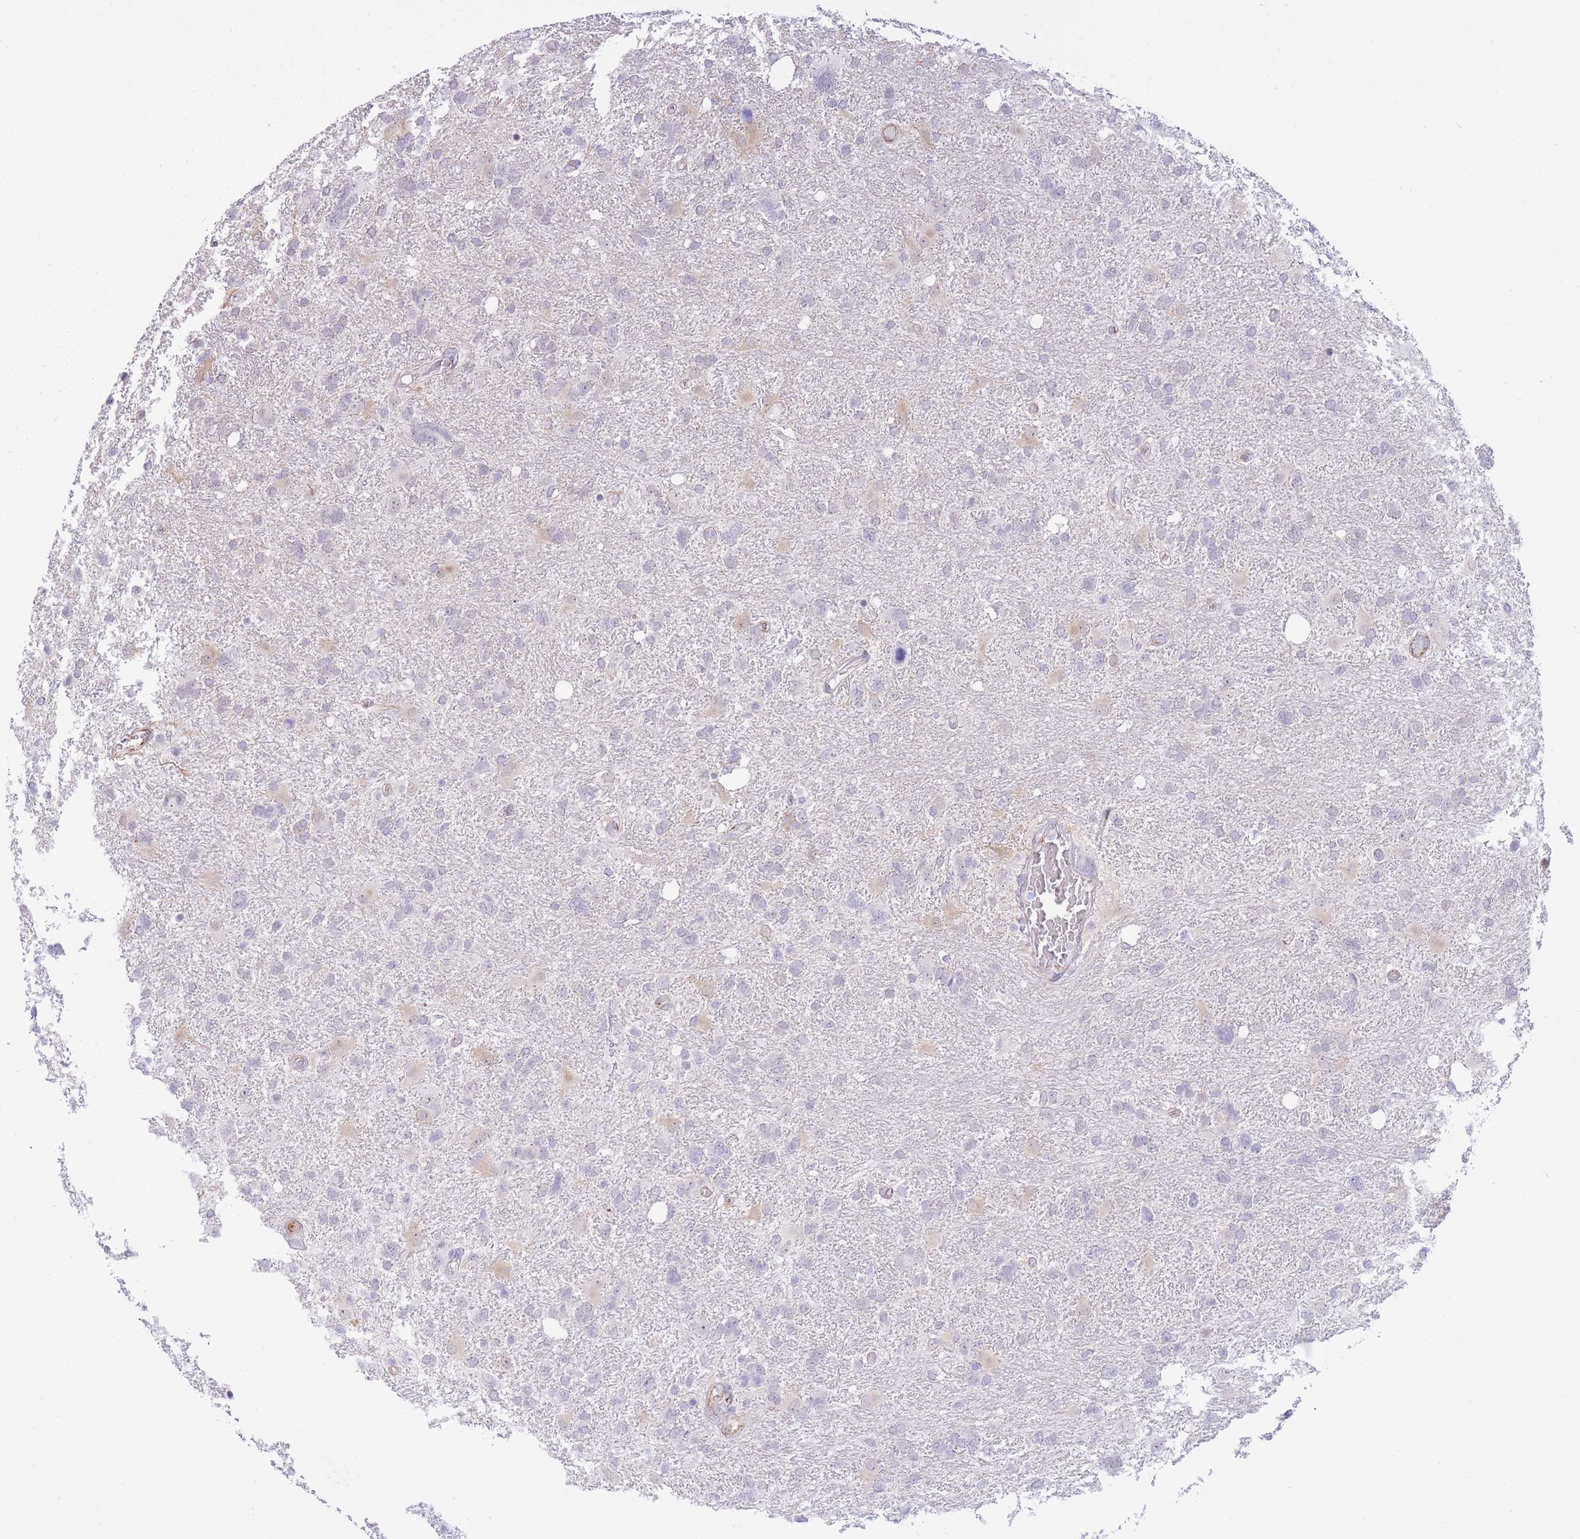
{"staining": {"intensity": "negative", "quantity": "none", "location": "none"}, "tissue": "glioma", "cell_type": "Tumor cells", "image_type": "cancer", "snomed": [{"axis": "morphology", "description": "Glioma, malignant, High grade"}, {"axis": "topography", "description": "Brain"}], "caption": "Immunohistochemical staining of human malignant glioma (high-grade) displays no significant expression in tumor cells. Brightfield microscopy of immunohistochemistry (IHC) stained with DAB (3,3'-diaminobenzidine) (brown) and hematoxylin (blue), captured at high magnification.", "gene": "PSG8", "patient": {"sex": "male", "age": 61}}